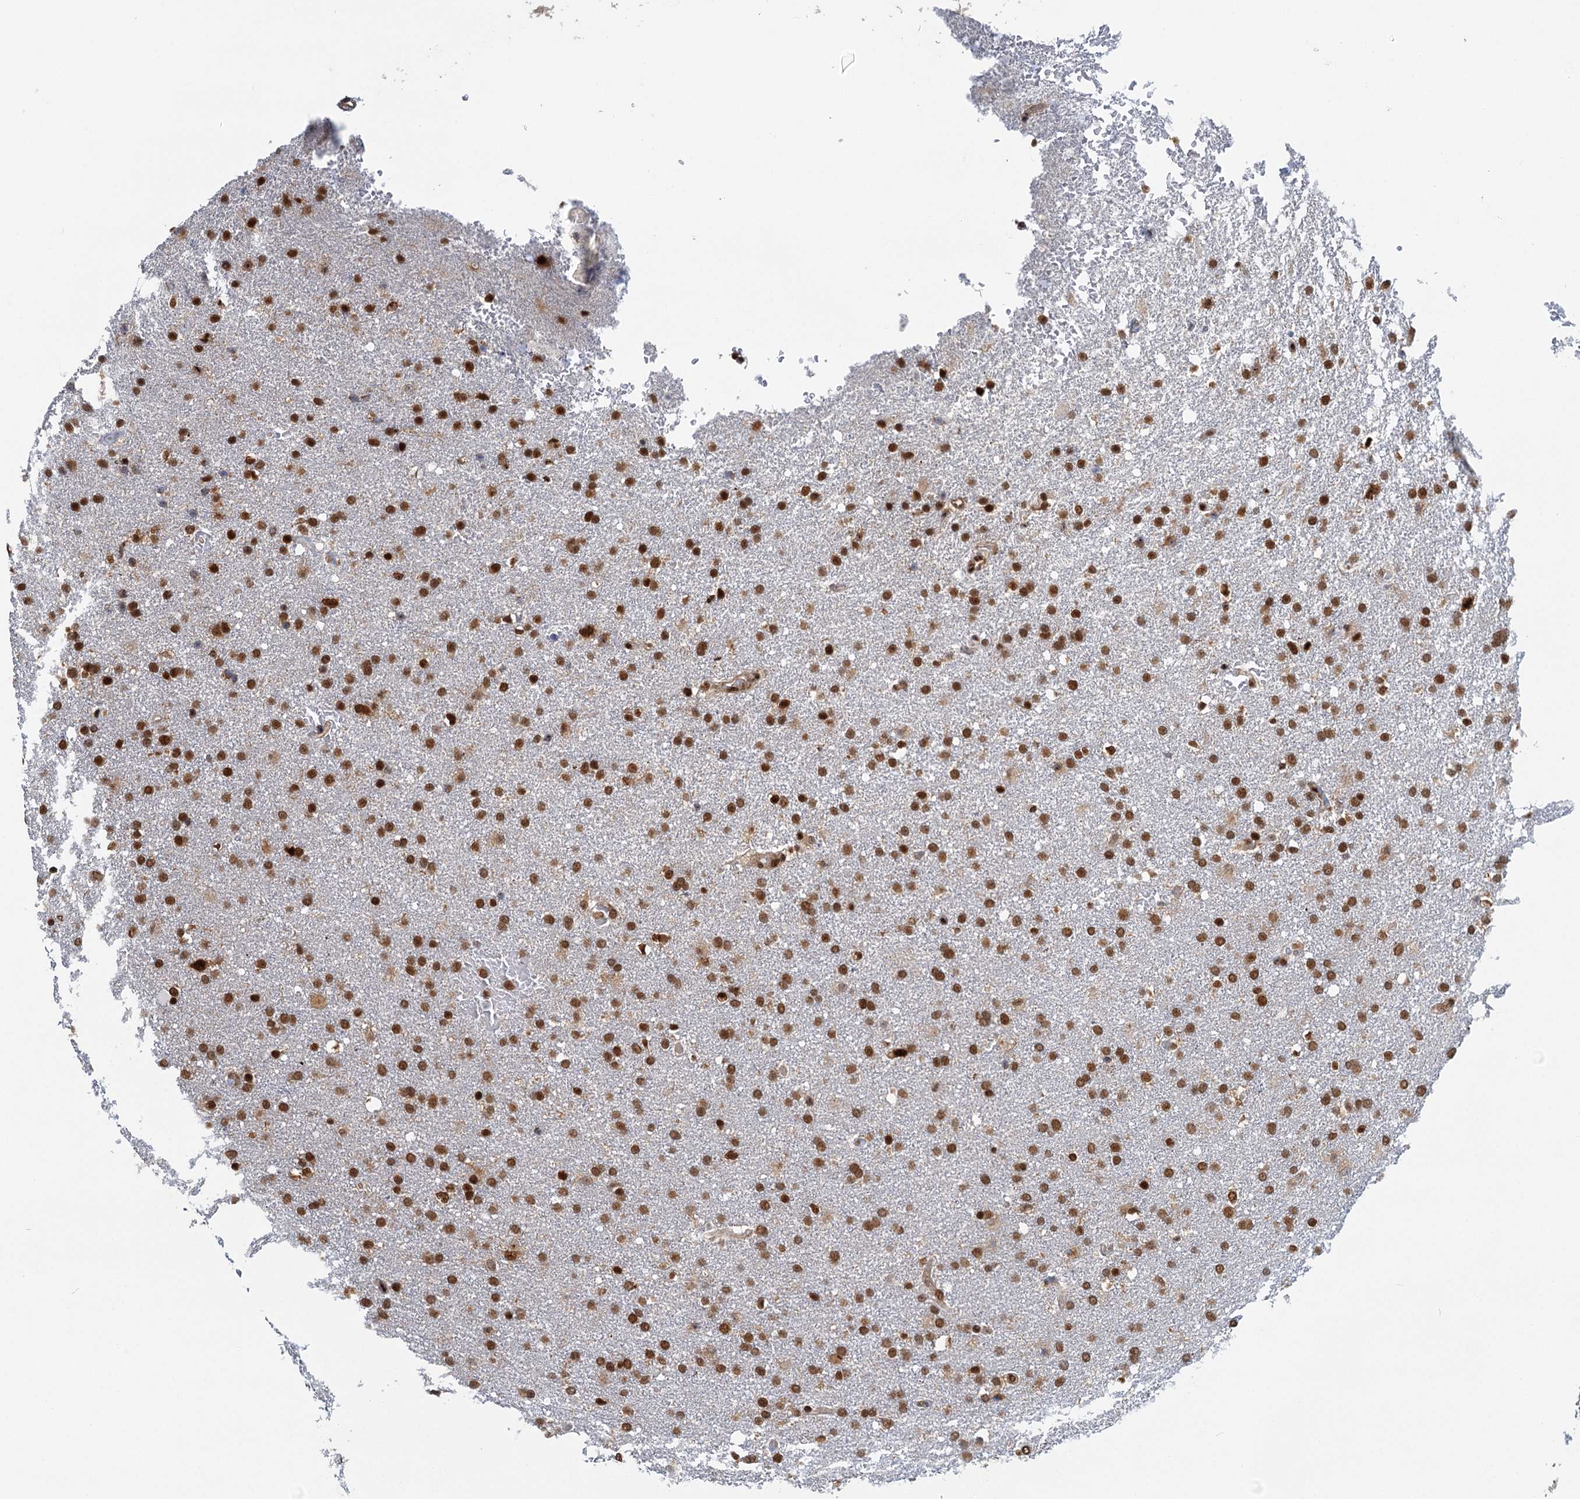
{"staining": {"intensity": "strong", "quantity": ">75%", "location": "nuclear"}, "tissue": "glioma", "cell_type": "Tumor cells", "image_type": "cancer", "snomed": [{"axis": "morphology", "description": "Glioma, malignant, High grade"}, {"axis": "topography", "description": "Brain"}], "caption": "A brown stain highlights strong nuclear positivity of a protein in human glioma tumor cells. (brown staining indicates protein expression, while blue staining denotes nuclei).", "gene": "GPATCH11", "patient": {"sex": "male", "age": 72}}